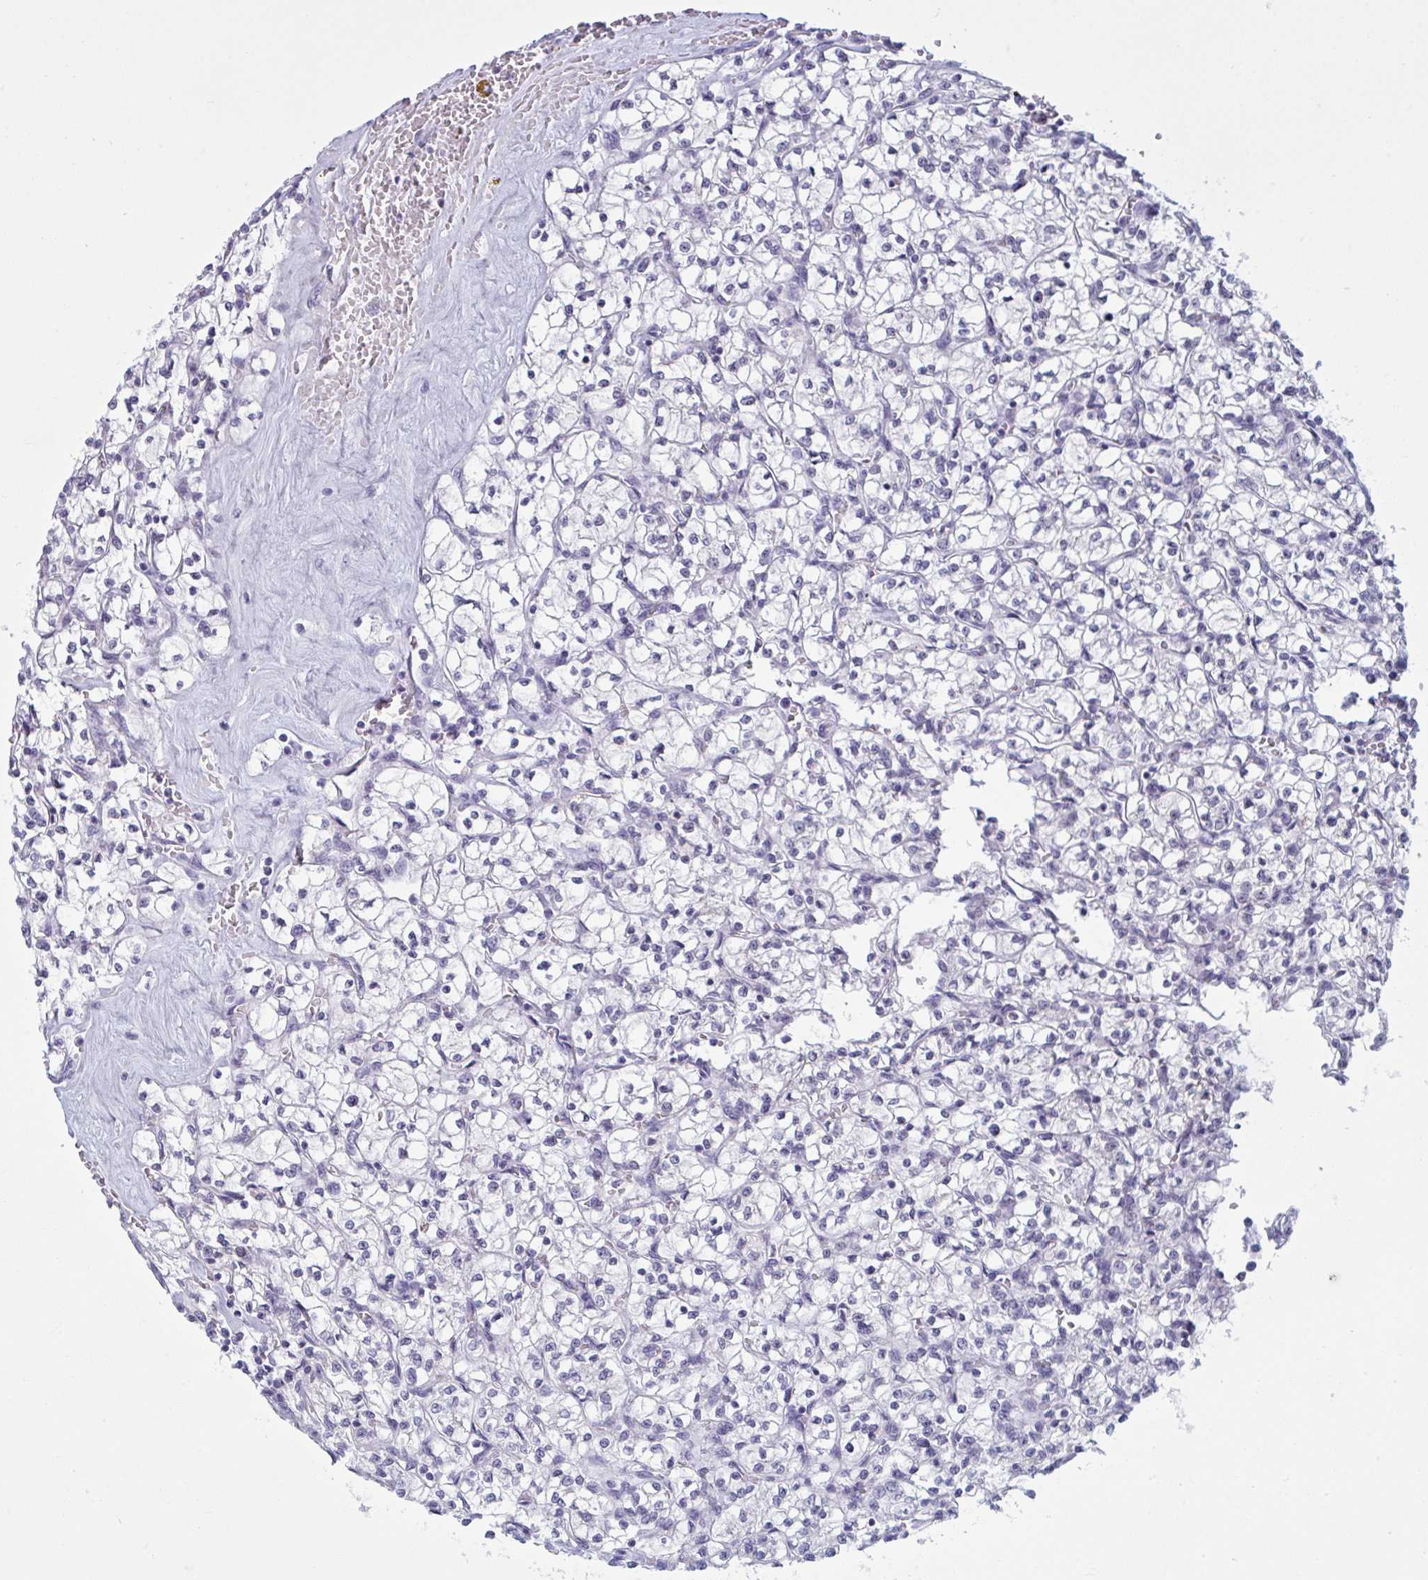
{"staining": {"intensity": "negative", "quantity": "none", "location": "none"}, "tissue": "renal cancer", "cell_type": "Tumor cells", "image_type": "cancer", "snomed": [{"axis": "morphology", "description": "Adenocarcinoma, NOS"}, {"axis": "topography", "description": "Kidney"}], "caption": "High magnification brightfield microscopy of renal cancer (adenocarcinoma) stained with DAB (brown) and counterstained with hematoxylin (blue): tumor cells show no significant expression.", "gene": "TGM6", "patient": {"sex": "female", "age": 64}}